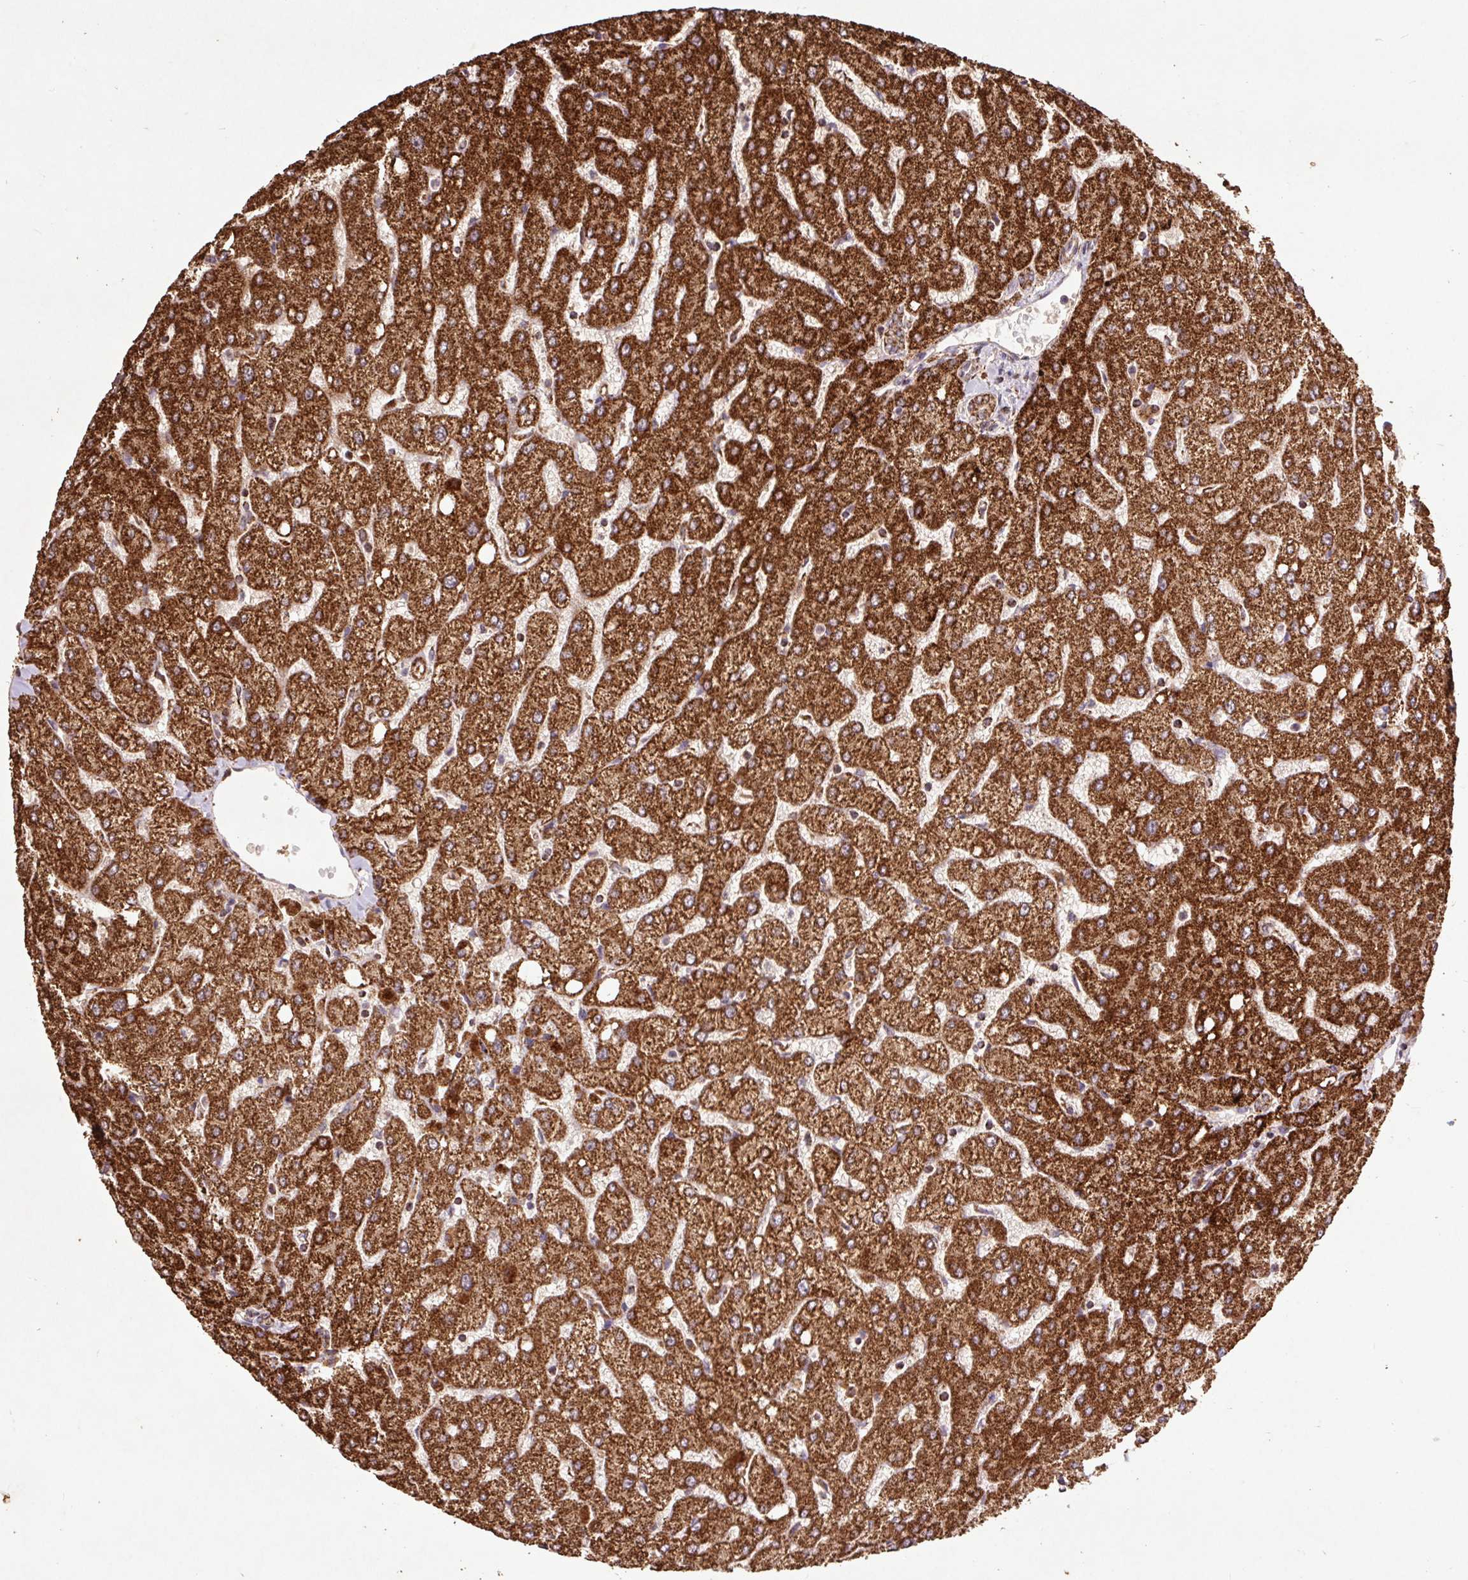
{"staining": {"intensity": "moderate", "quantity": ">75%", "location": "cytoplasmic/membranous"}, "tissue": "liver", "cell_type": "Cholangiocytes", "image_type": "normal", "snomed": [{"axis": "morphology", "description": "Normal tissue, NOS"}, {"axis": "topography", "description": "Liver"}], "caption": "The histopathology image shows immunohistochemical staining of normal liver. There is moderate cytoplasmic/membranous expression is seen in about >75% of cholangiocytes.", "gene": "ATP5F1A", "patient": {"sex": "female", "age": 54}}